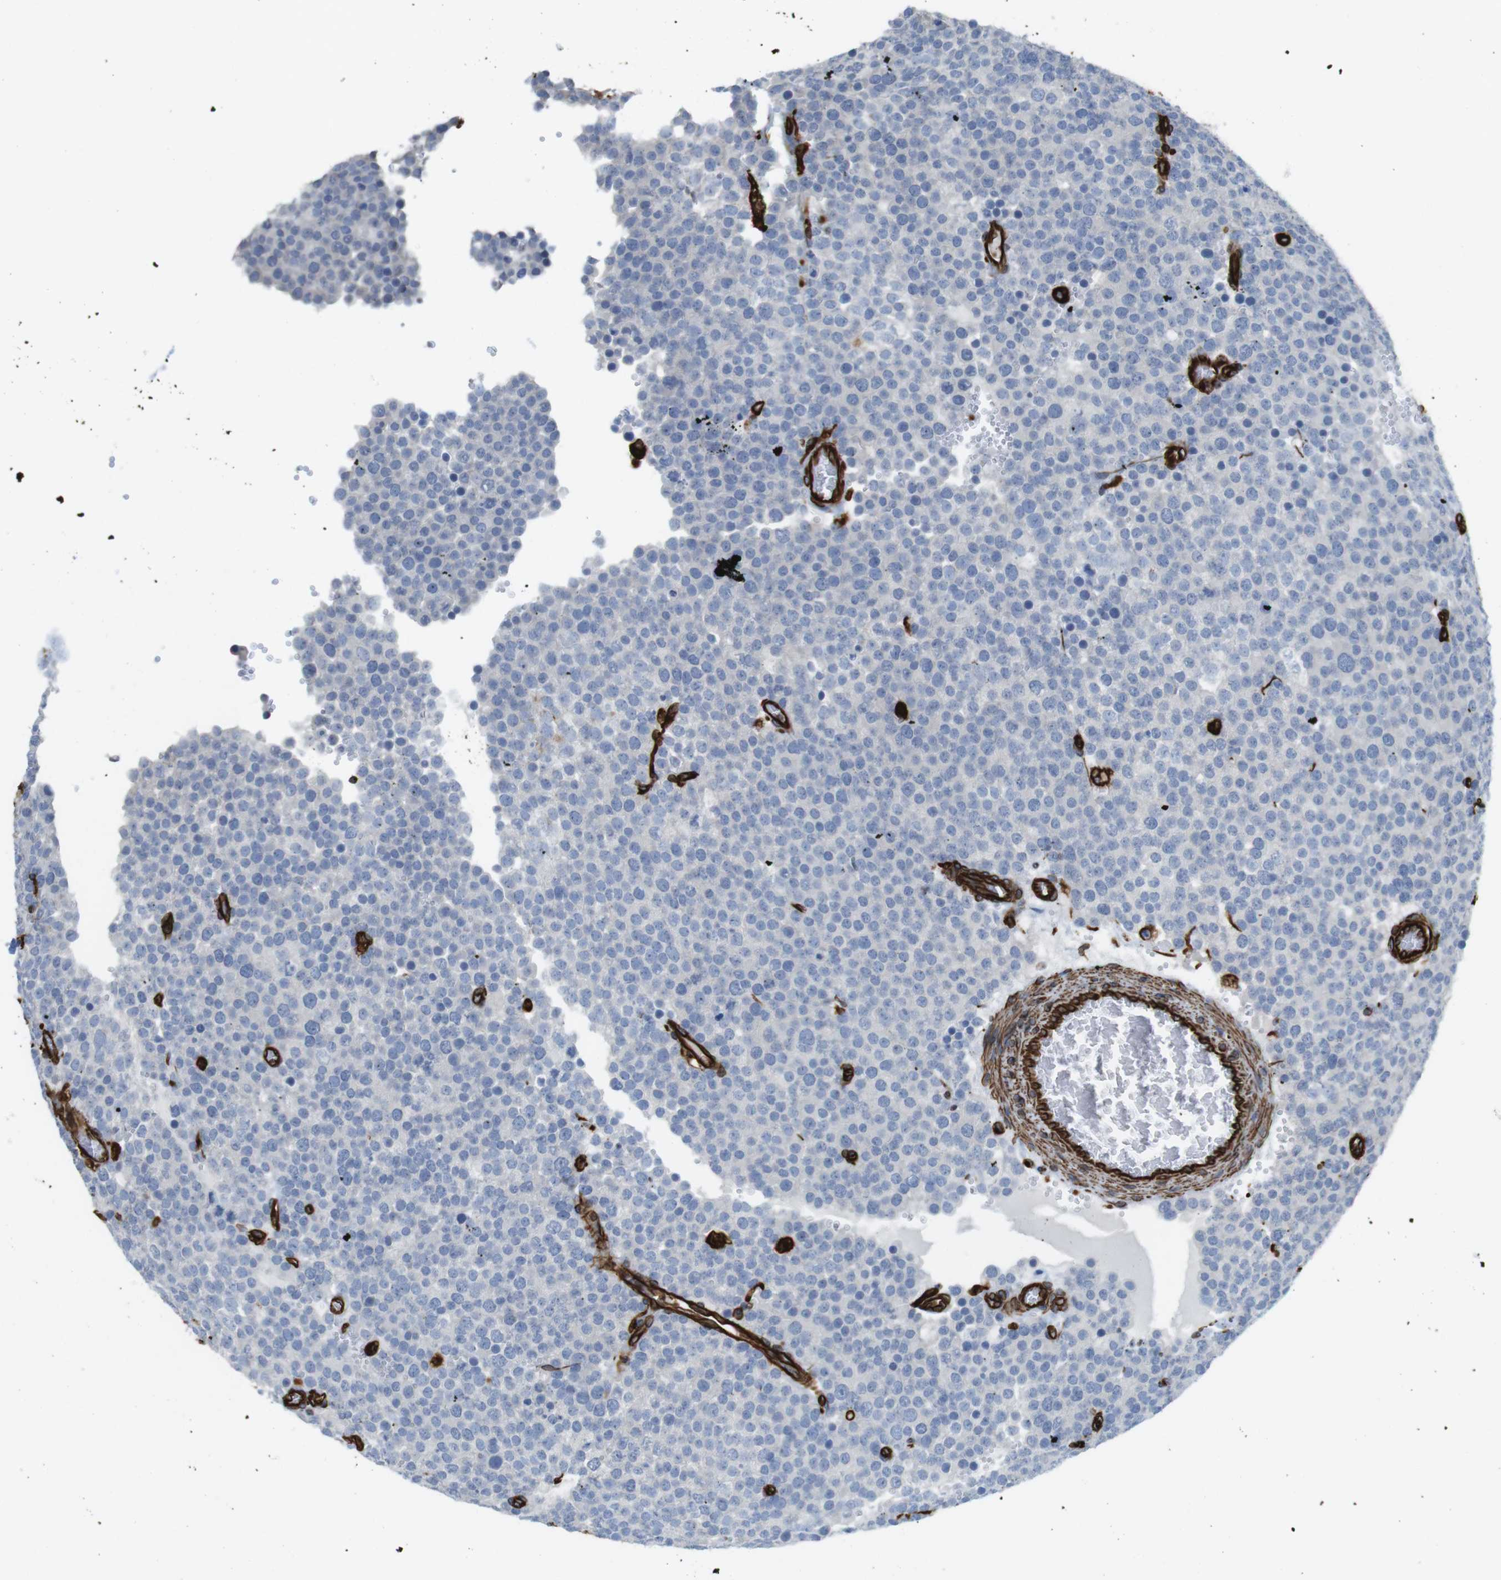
{"staining": {"intensity": "negative", "quantity": "none", "location": "none"}, "tissue": "testis cancer", "cell_type": "Tumor cells", "image_type": "cancer", "snomed": [{"axis": "morphology", "description": "Normal tissue, NOS"}, {"axis": "morphology", "description": "Seminoma, NOS"}, {"axis": "topography", "description": "Testis"}], "caption": "Micrograph shows no protein expression in tumor cells of testis cancer (seminoma) tissue.", "gene": "RALGPS1", "patient": {"sex": "male", "age": 71}}